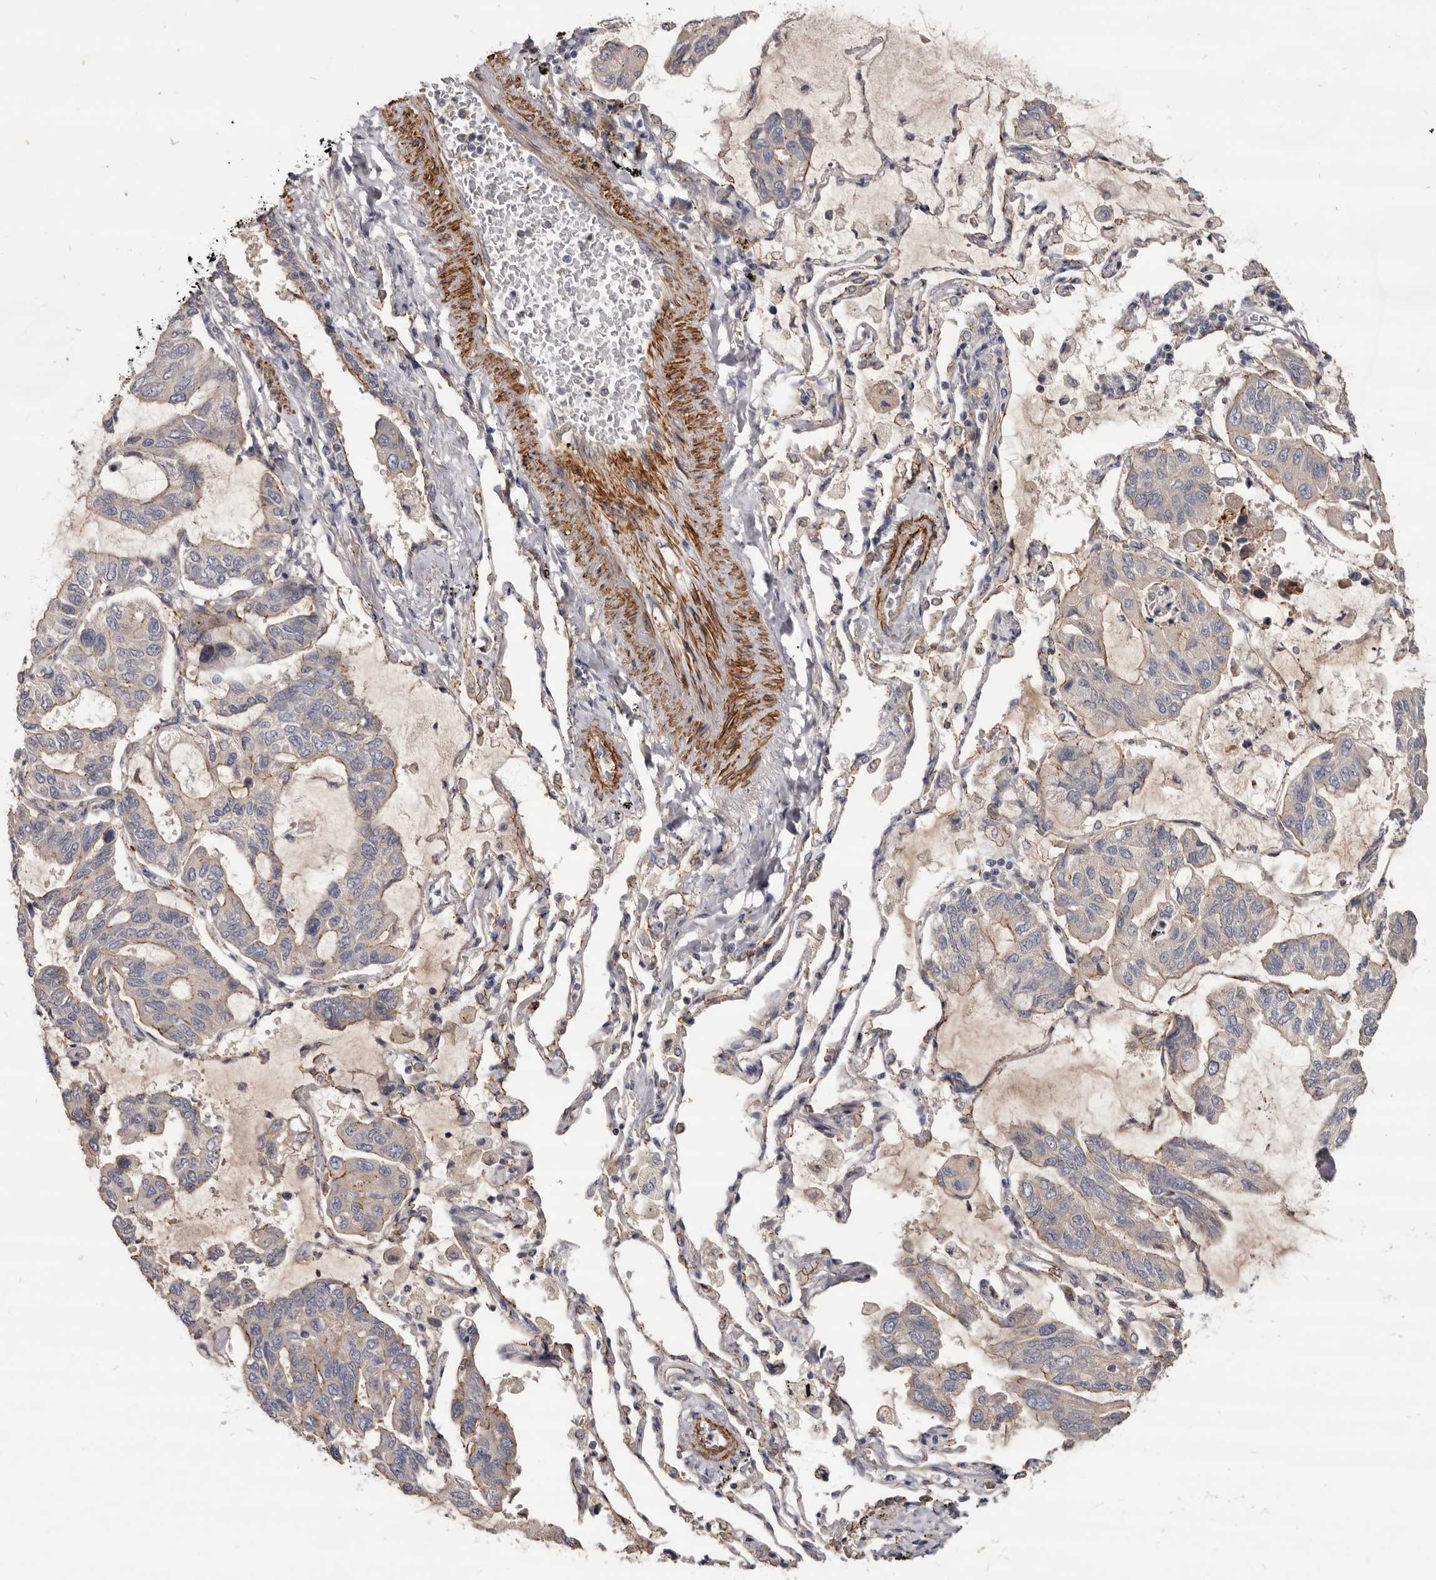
{"staining": {"intensity": "moderate", "quantity": "<25%", "location": "cytoplasmic/membranous"}, "tissue": "lung cancer", "cell_type": "Tumor cells", "image_type": "cancer", "snomed": [{"axis": "morphology", "description": "Adenocarcinoma, NOS"}, {"axis": "topography", "description": "Lung"}], "caption": "Approximately <25% of tumor cells in lung cancer (adenocarcinoma) demonstrate moderate cytoplasmic/membranous protein staining as visualized by brown immunohistochemical staining.", "gene": "CGN", "patient": {"sex": "male", "age": 64}}